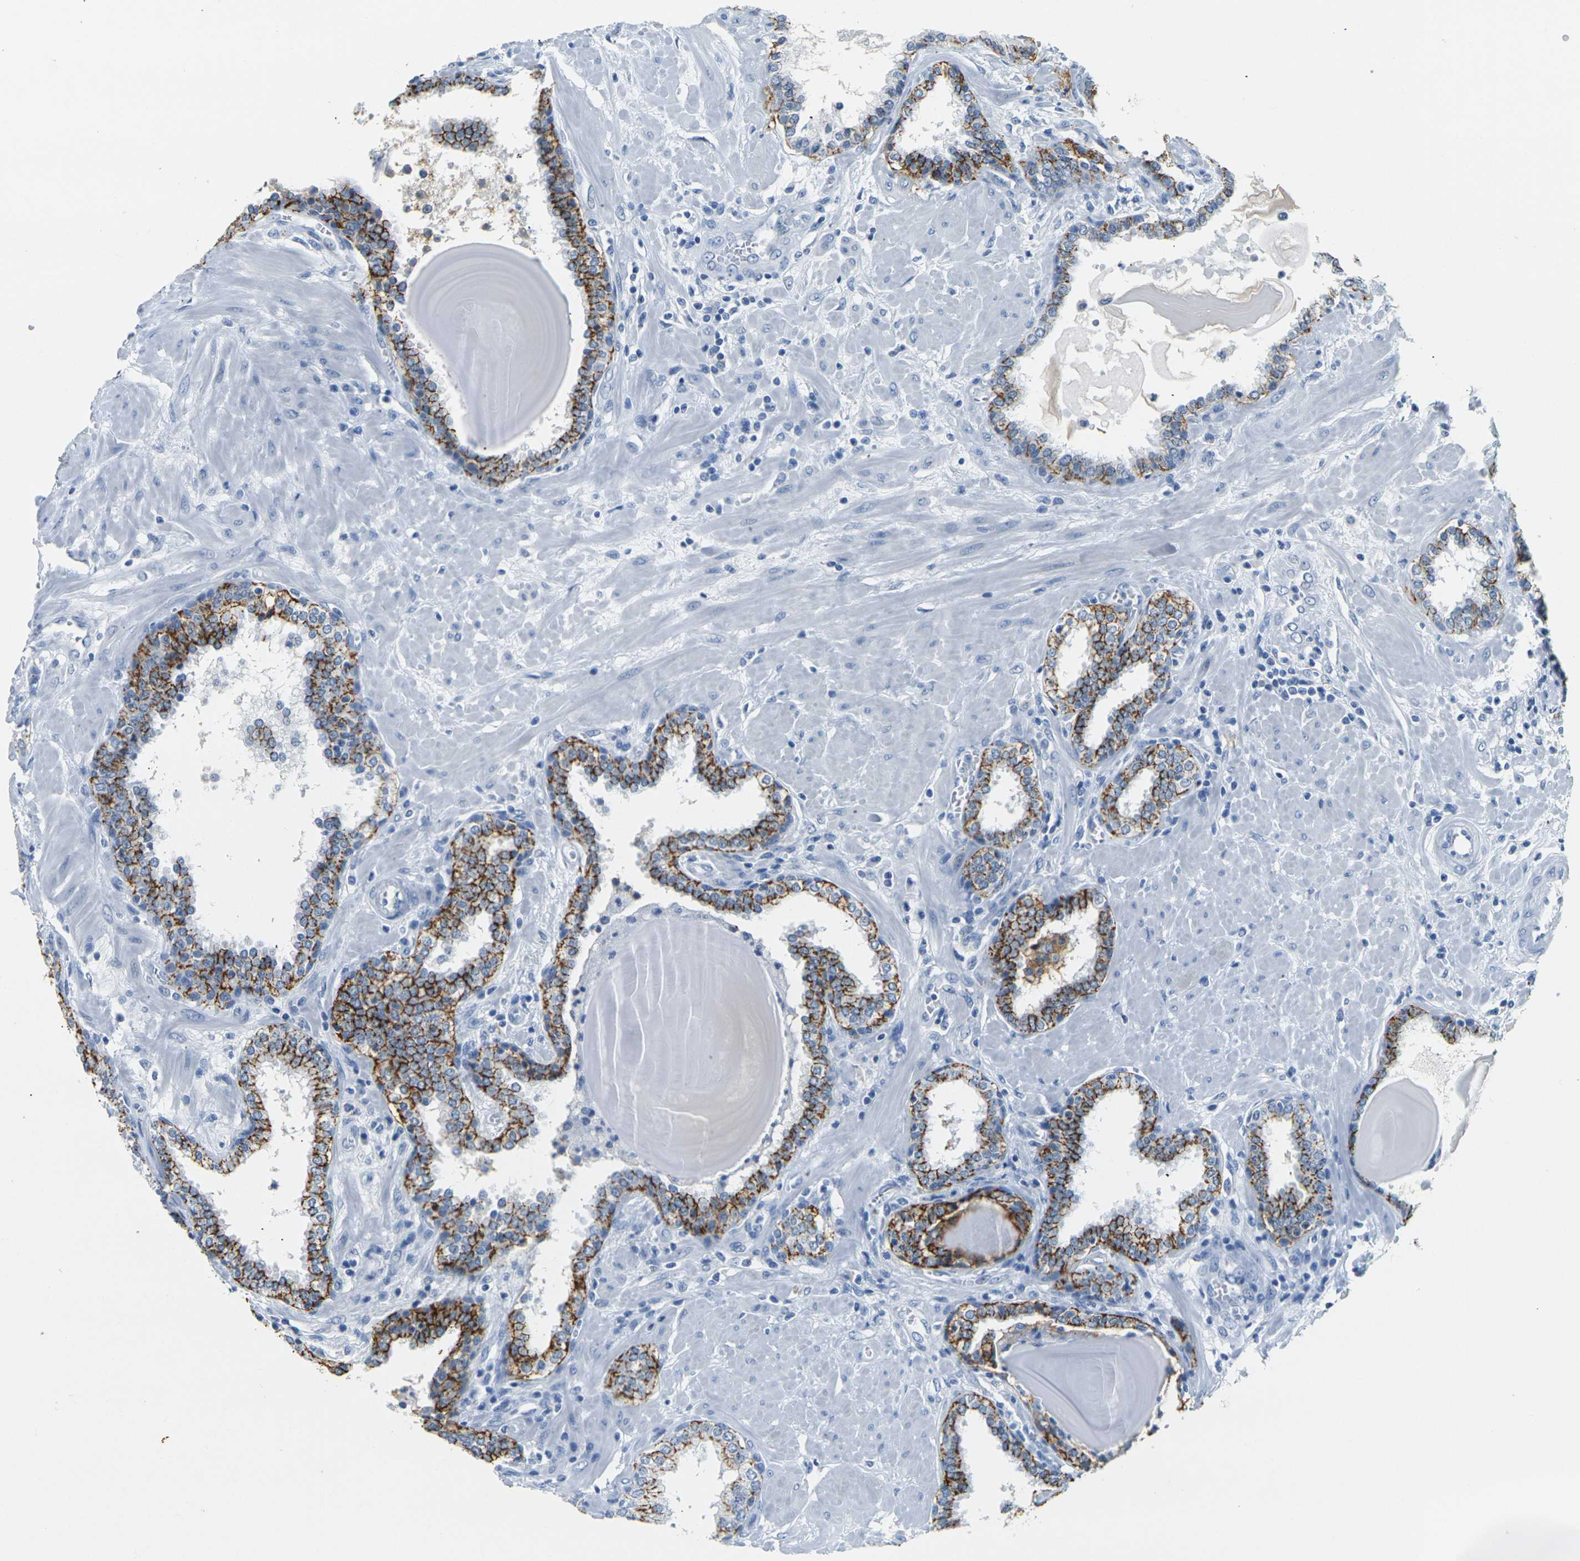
{"staining": {"intensity": "strong", "quantity": ">75%", "location": "cytoplasmic/membranous"}, "tissue": "prostate", "cell_type": "Glandular cells", "image_type": "normal", "snomed": [{"axis": "morphology", "description": "Normal tissue, NOS"}, {"axis": "topography", "description": "Prostate"}], "caption": "High-power microscopy captured an IHC micrograph of benign prostate, revealing strong cytoplasmic/membranous expression in about >75% of glandular cells. (DAB IHC, brown staining for protein, blue staining for nuclei).", "gene": "CLDN7", "patient": {"sex": "male", "age": 51}}